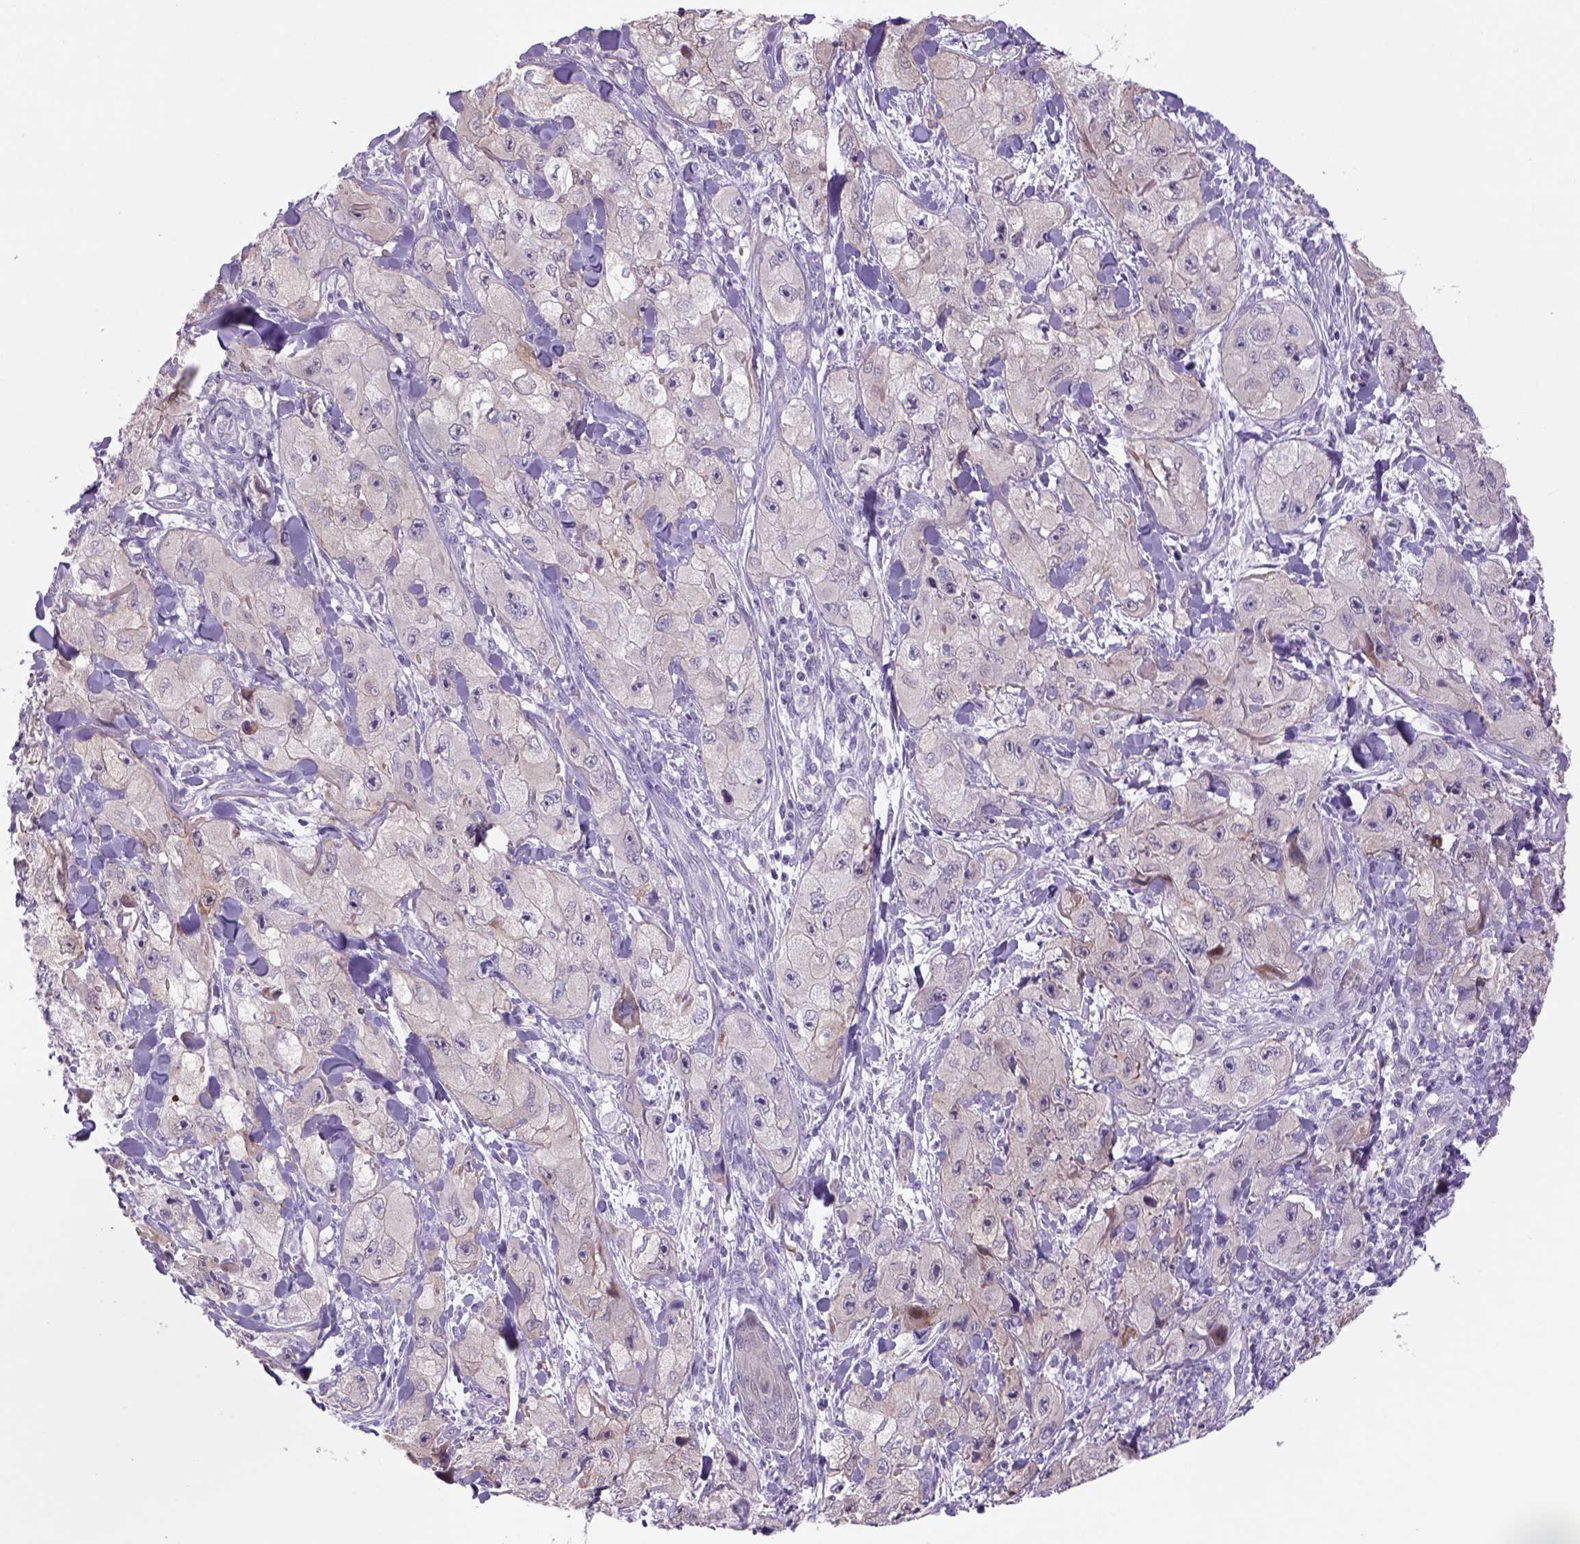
{"staining": {"intensity": "weak", "quantity": ">75%", "location": "cytoplasmic/membranous"}, "tissue": "skin cancer", "cell_type": "Tumor cells", "image_type": "cancer", "snomed": [{"axis": "morphology", "description": "Squamous cell carcinoma, NOS"}, {"axis": "topography", "description": "Skin"}, {"axis": "topography", "description": "Subcutis"}], "caption": "Skin cancer (squamous cell carcinoma) tissue demonstrates weak cytoplasmic/membranous expression in about >75% of tumor cells", "gene": "ADGRV1", "patient": {"sex": "male", "age": 73}}